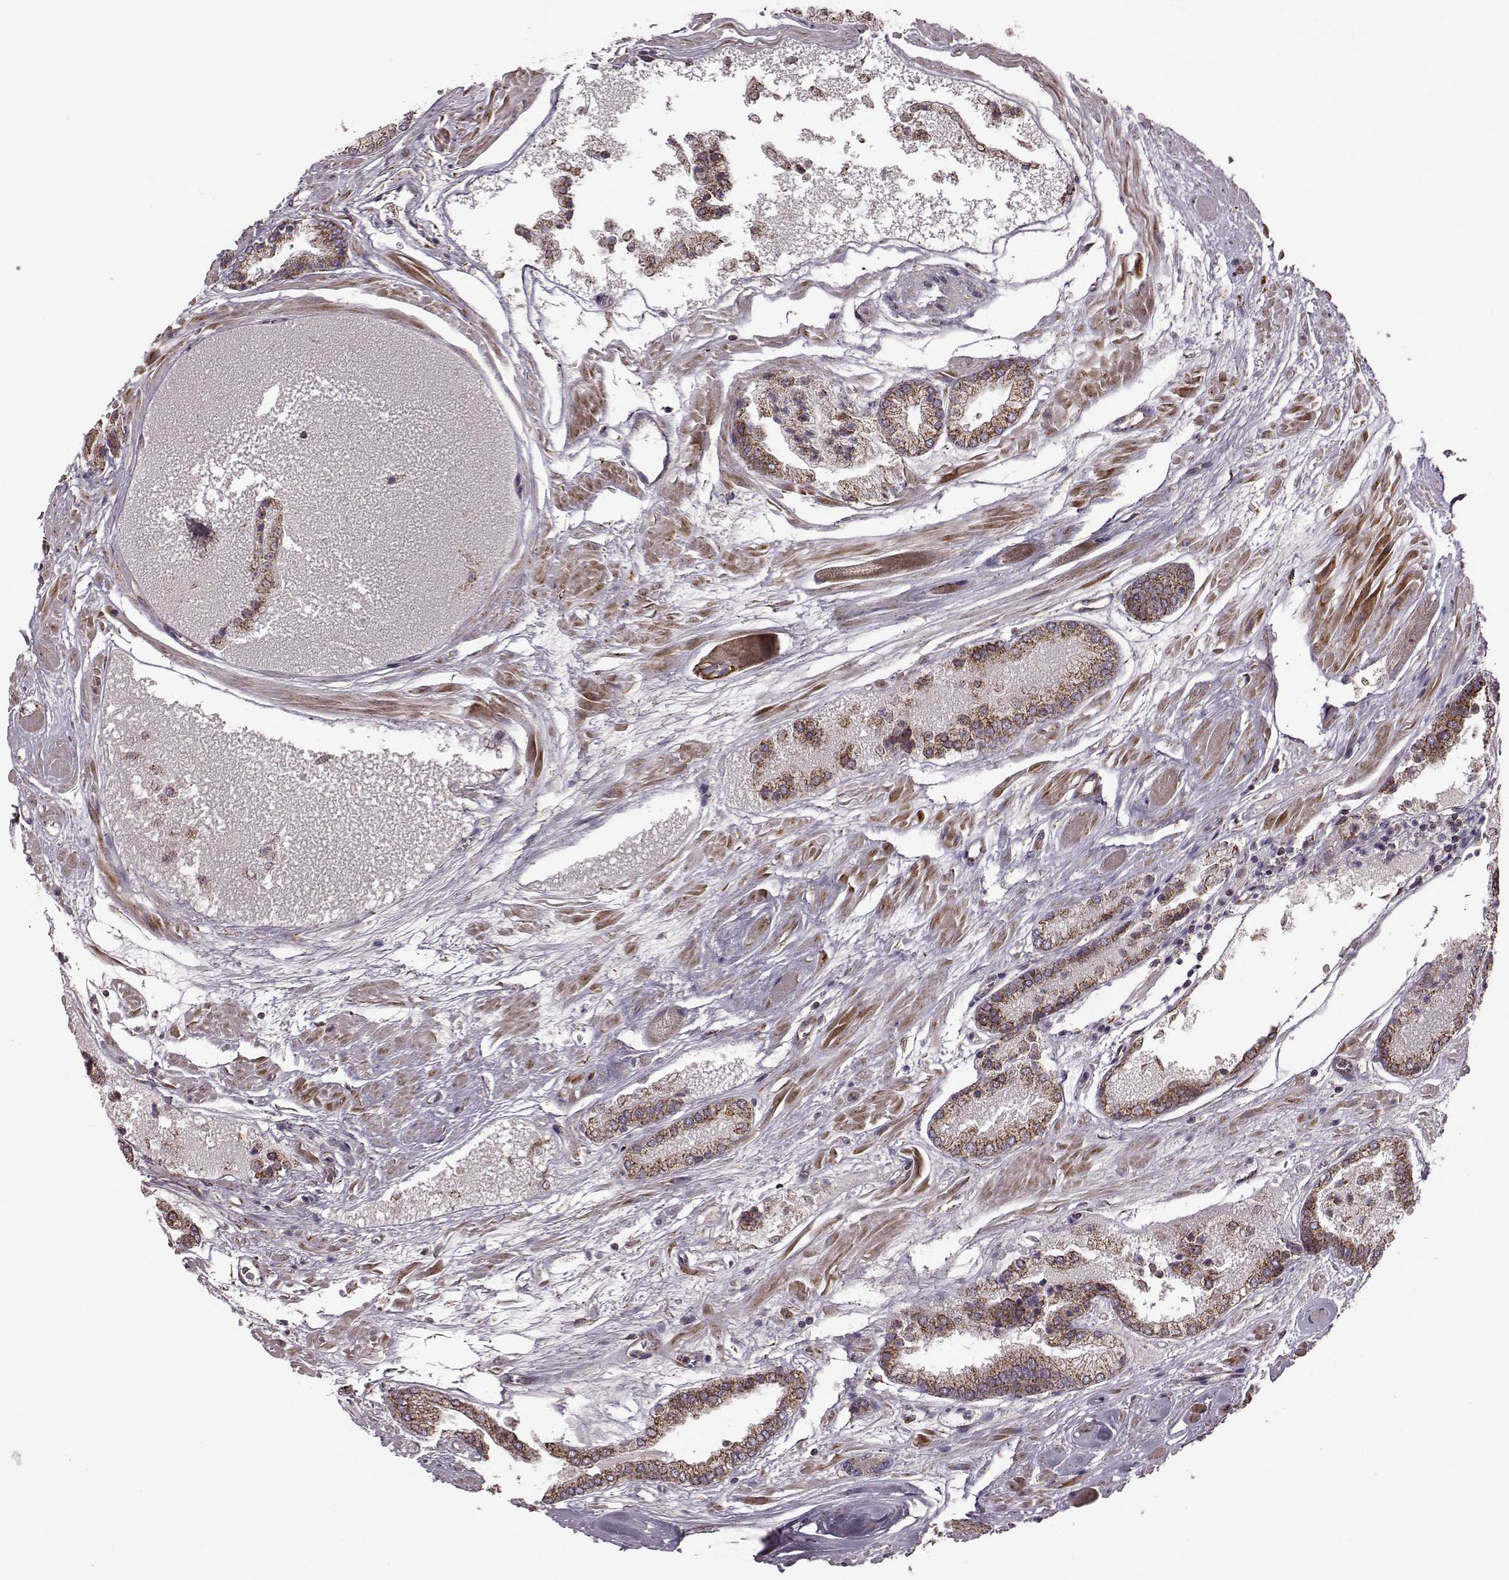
{"staining": {"intensity": "strong", "quantity": ">75%", "location": "cytoplasmic/membranous"}, "tissue": "prostate cancer", "cell_type": "Tumor cells", "image_type": "cancer", "snomed": [{"axis": "morphology", "description": "Adenocarcinoma, High grade"}, {"axis": "topography", "description": "Prostate"}], "caption": "Immunohistochemistry (IHC) of human prostate cancer reveals high levels of strong cytoplasmic/membranous positivity in approximately >75% of tumor cells.", "gene": "PUDP", "patient": {"sex": "male", "age": 56}}